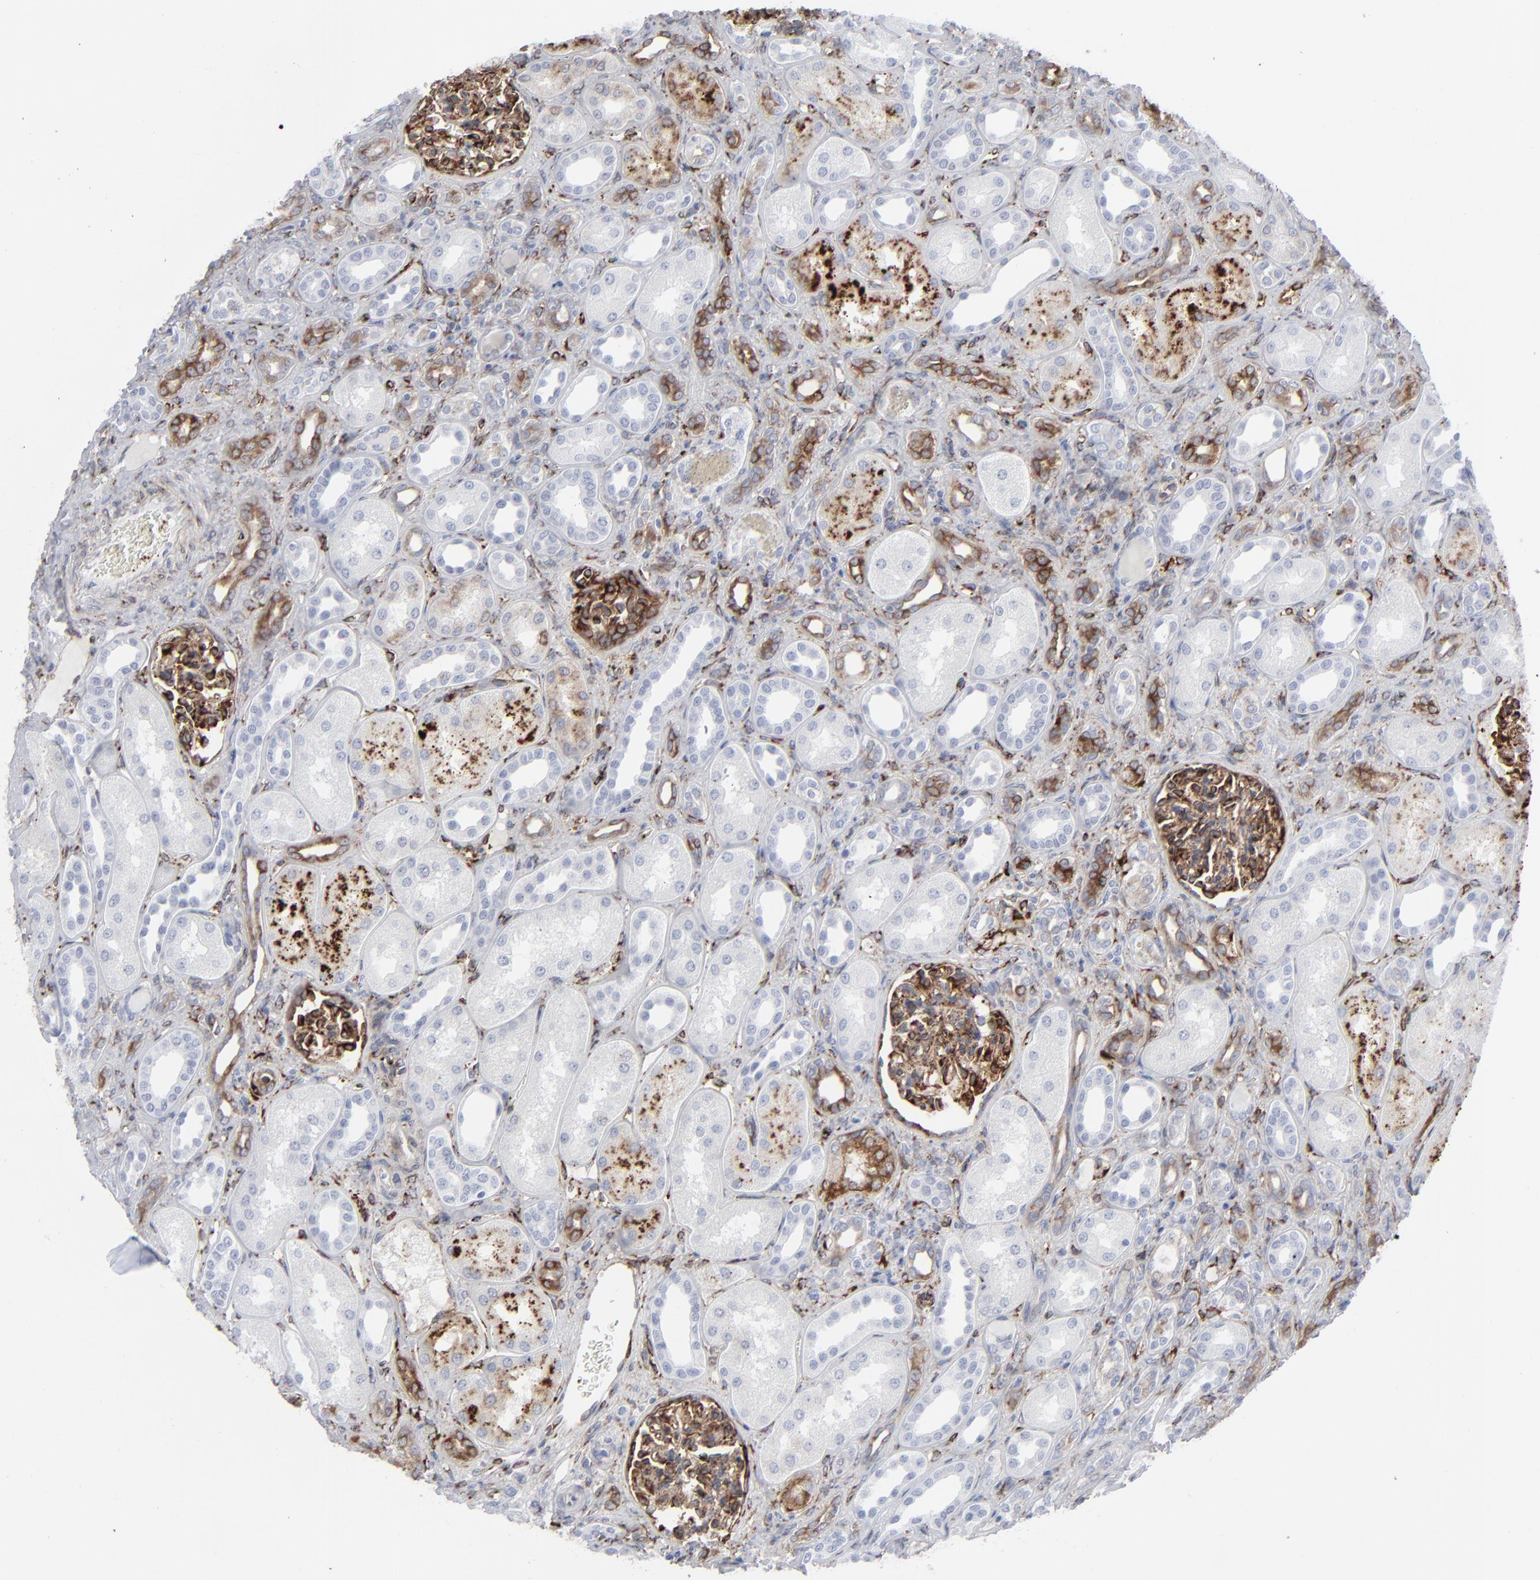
{"staining": {"intensity": "strong", "quantity": ">75%", "location": "cytoplasmic/membranous"}, "tissue": "kidney", "cell_type": "Cells in glomeruli", "image_type": "normal", "snomed": [{"axis": "morphology", "description": "Normal tissue, NOS"}, {"axis": "topography", "description": "Kidney"}], "caption": "Brown immunohistochemical staining in unremarkable kidney shows strong cytoplasmic/membranous staining in about >75% of cells in glomeruli.", "gene": "SPARC", "patient": {"sex": "male", "age": 7}}